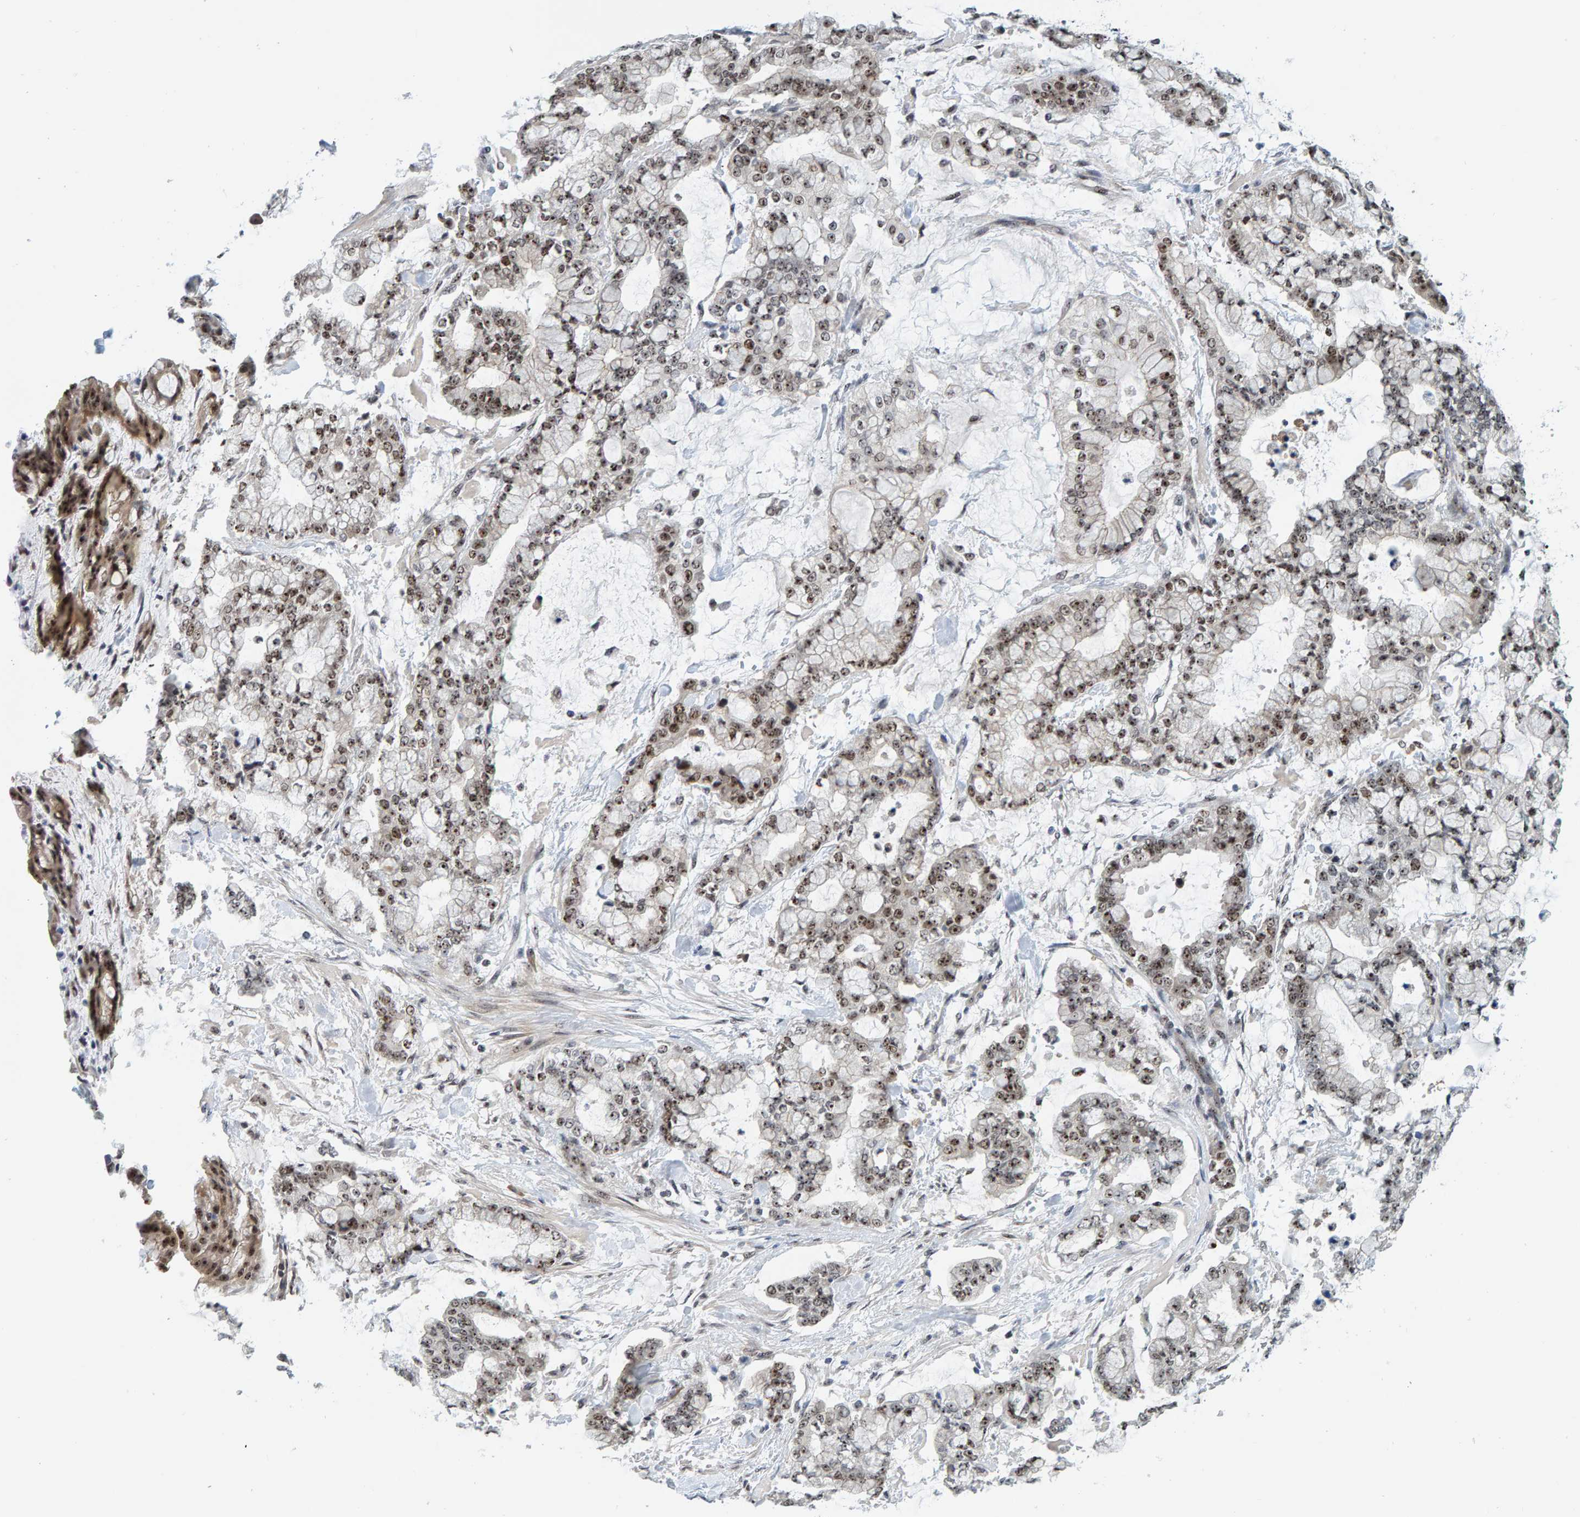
{"staining": {"intensity": "moderate", "quantity": ">75%", "location": "nuclear"}, "tissue": "stomach cancer", "cell_type": "Tumor cells", "image_type": "cancer", "snomed": [{"axis": "morphology", "description": "Normal tissue, NOS"}, {"axis": "morphology", "description": "Adenocarcinoma, NOS"}, {"axis": "topography", "description": "Stomach, upper"}, {"axis": "topography", "description": "Stomach"}], "caption": "The photomicrograph exhibits a brown stain indicating the presence of a protein in the nuclear of tumor cells in stomach cancer (adenocarcinoma).", "gene": "POLR1E", "patient": {"sex": "male", "age": 76}}